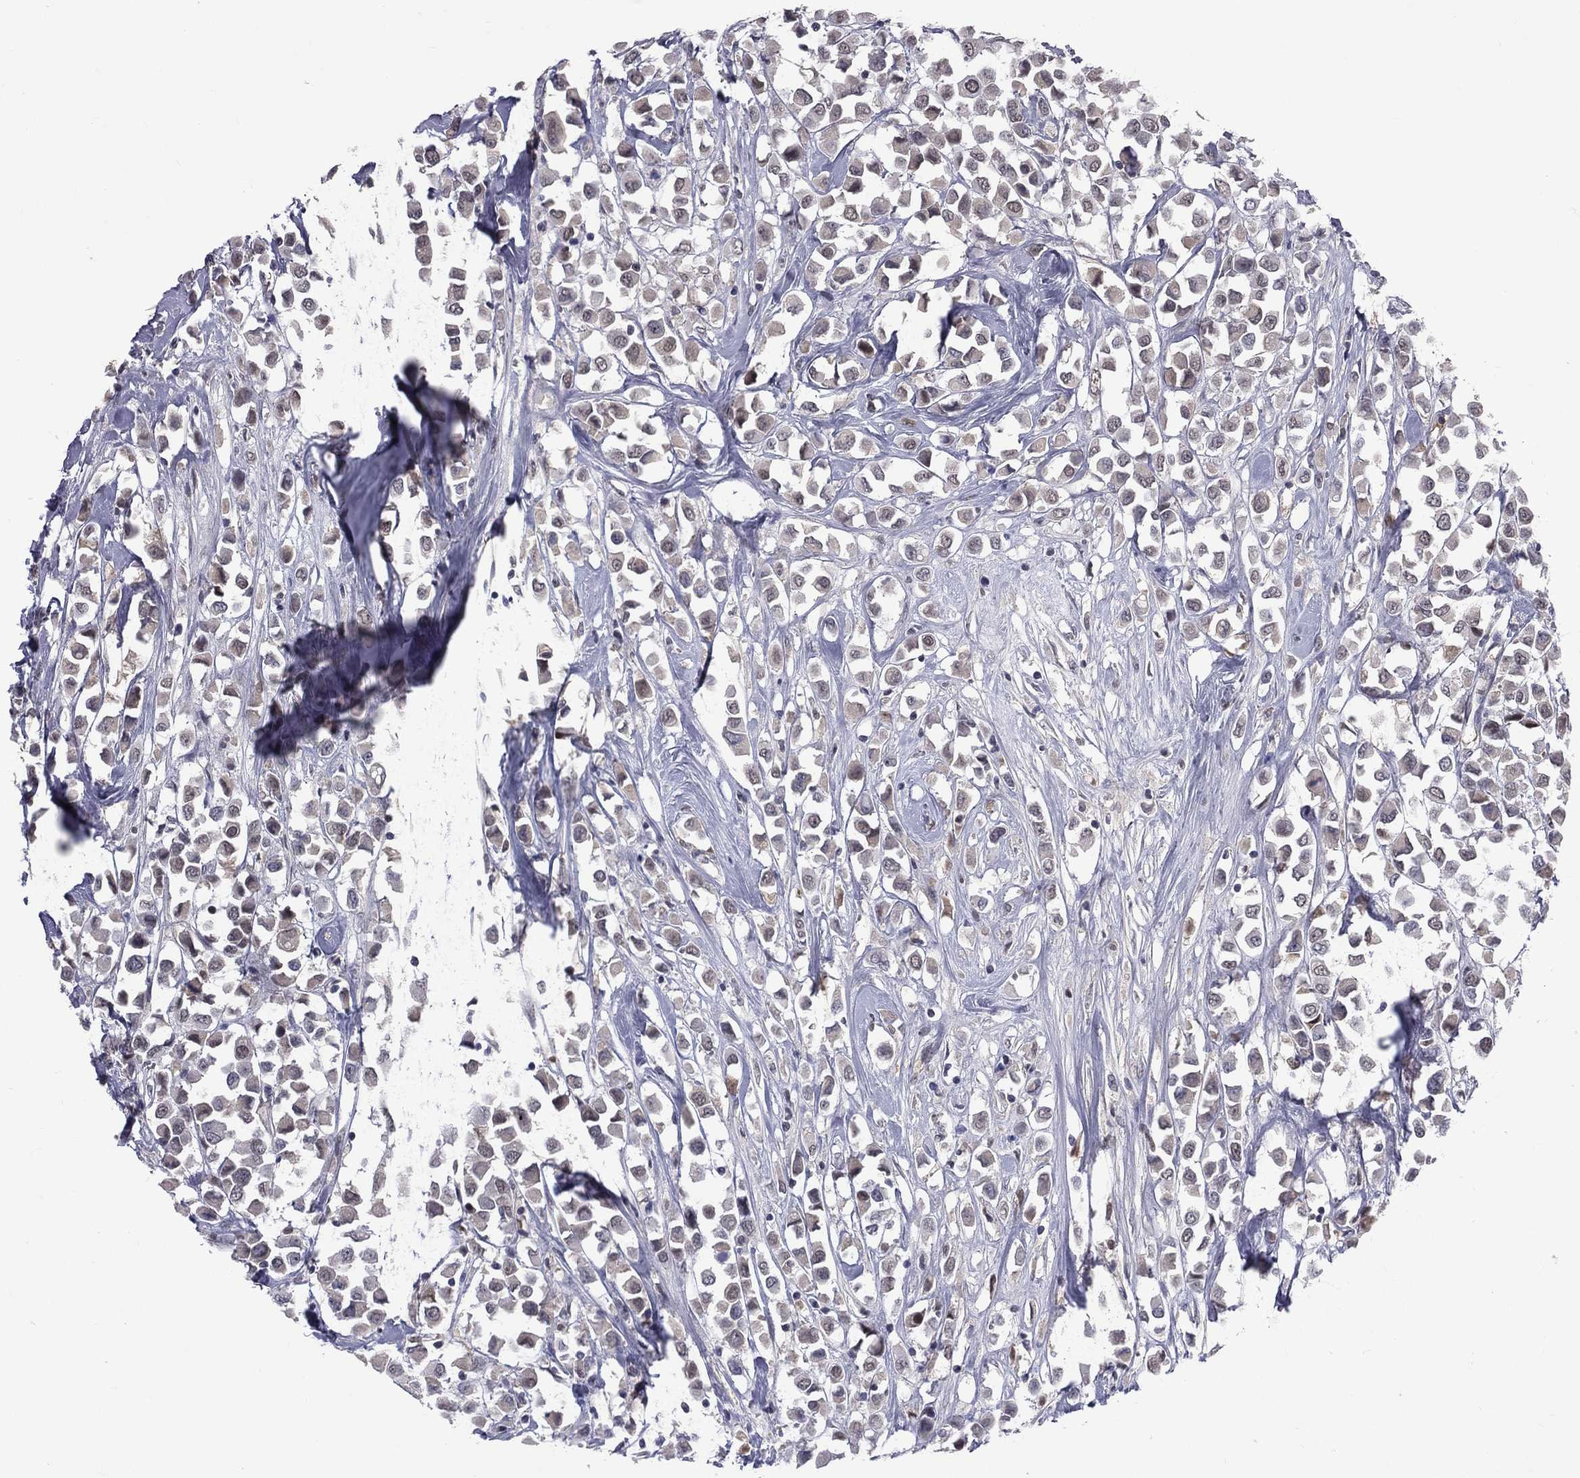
{"staining": {"intensity": "weak", "quantity": "<25%", "location": "cytoplasmic/membranous"}, "tissue": "breast cancer", "cell_type": "Tumor cells", "image_type": "cancer", "snomed": [{"axis": "morphology", "description": "Duct carcinoma"}, {"axis": "topography", "description": "Breast"}], "caption": "This is an immunohistochemistry (IHC) photomicrograph of human infiltrating ductal carcinoma (breast). There is no staining in tumor cells.", "gene": "DSG4", "patient": {"sex": "female", "age": 61}}